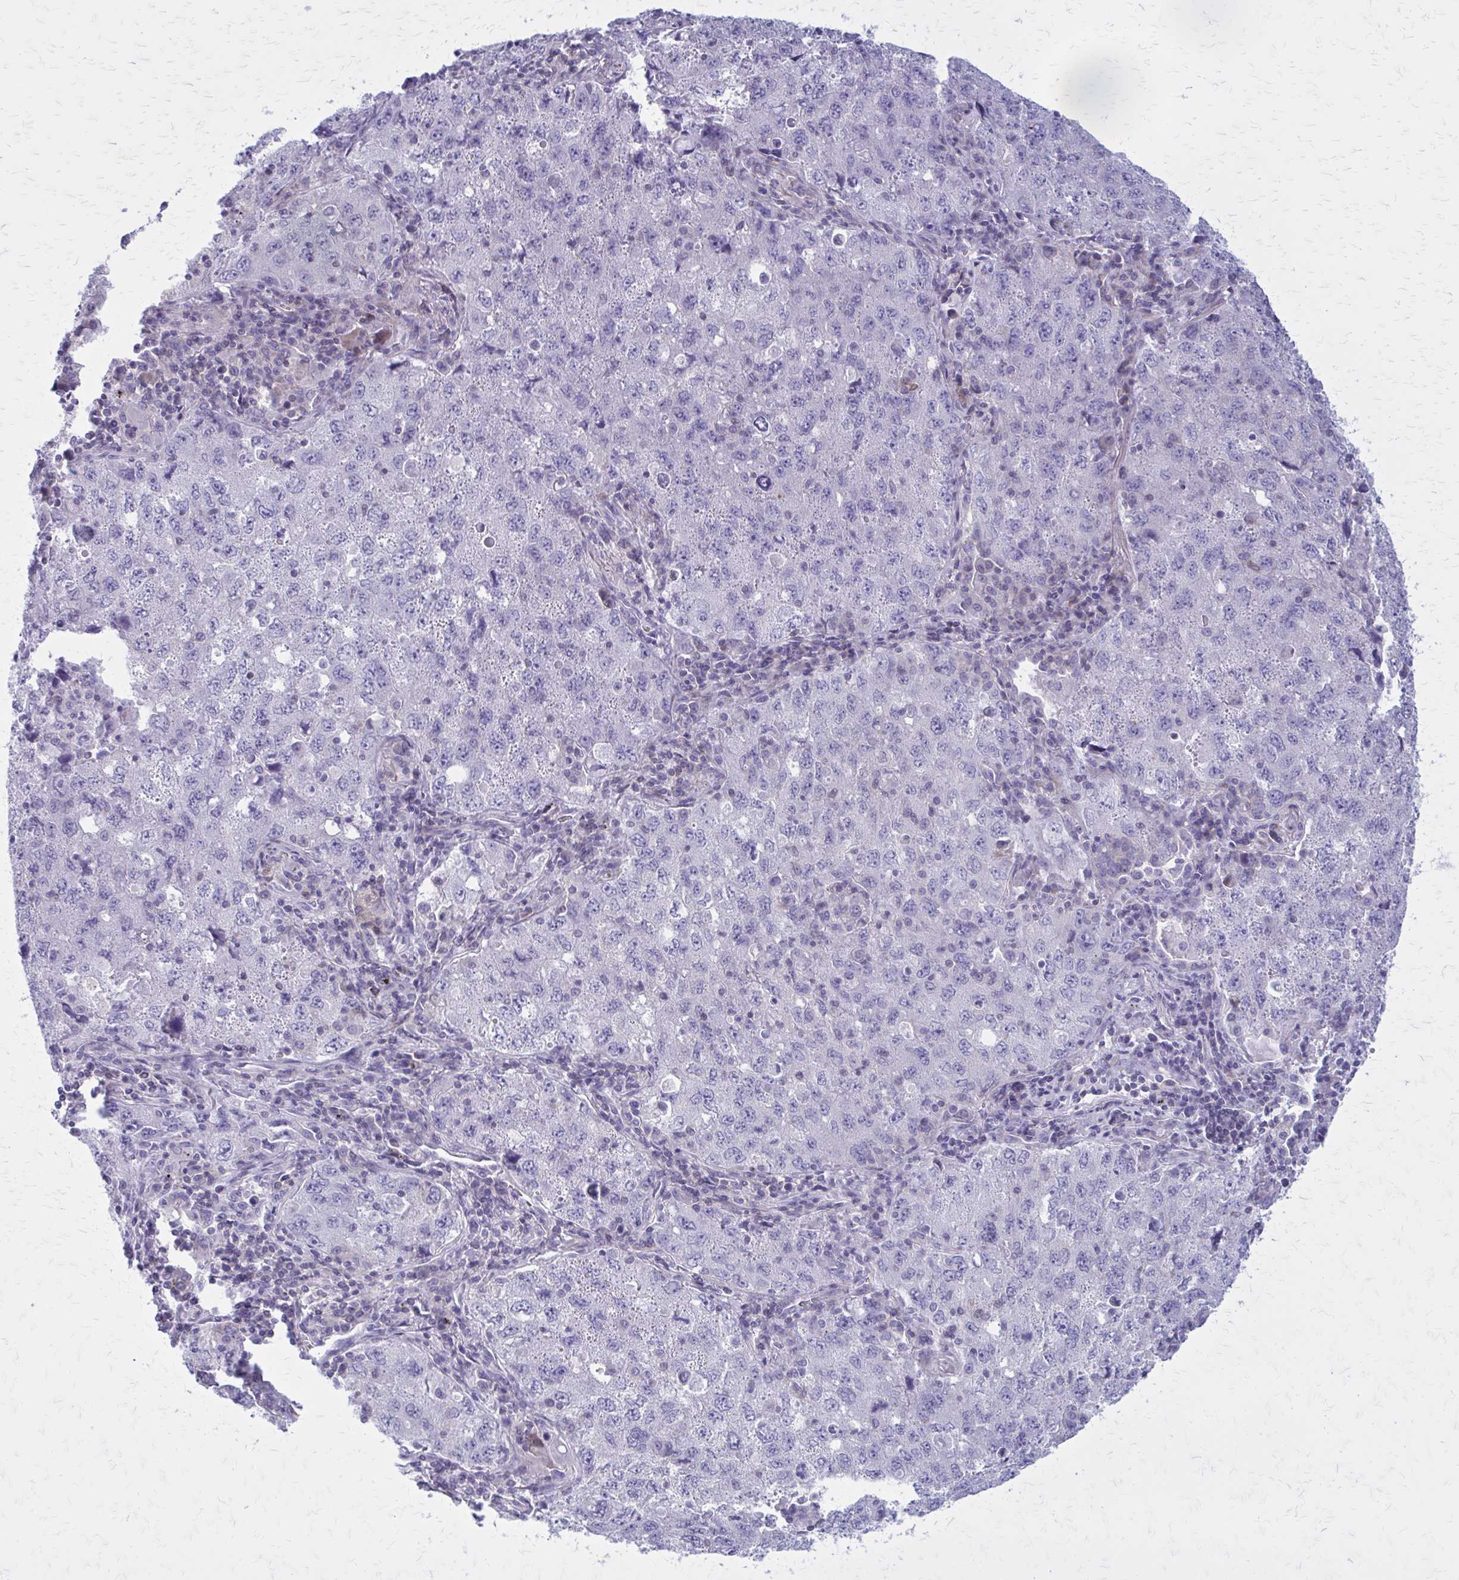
{"staining": {"intensity": "negative", "quantity": "none", "location": "none"}, "tissue": "lung cancer", "cell_type": "Tumor cells", "image_type": "cancer", "snomed": [{"axis": "morphology", "description": "Adenocarcinoma, NOS"}, {"axis": "topography", "description": "Lung"}], "caption": "This is an immunohistochemistry image of human lung cancer (adenocarcinoma). There is no staining in tumor cells.", "gene": "PITPNM1", "patient": {"sex": "female", "age": 57}}